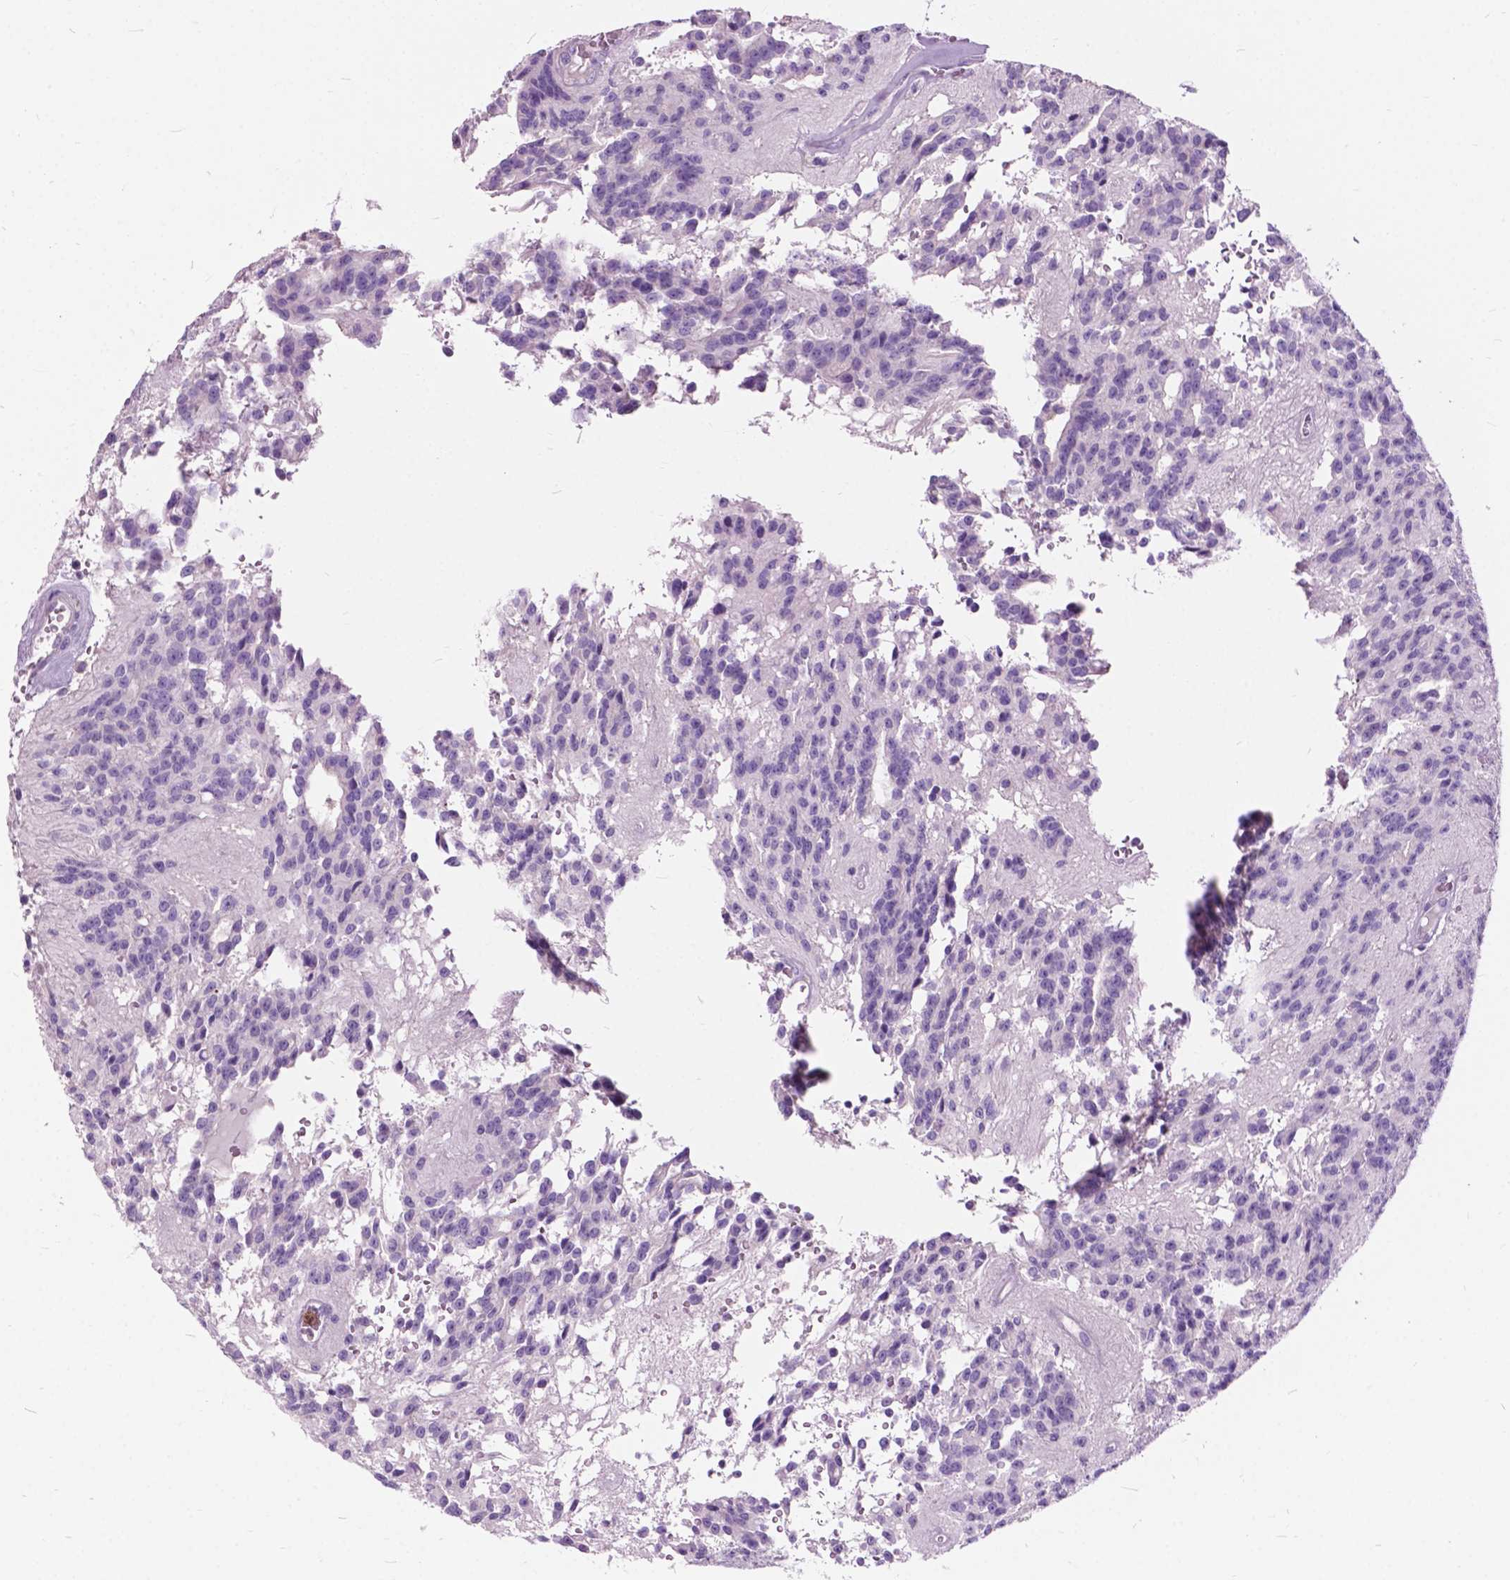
{"staining": {"intensity": "negative", "quantity": "none", "location": "none"}, "tissue": "glioma", "cell_type": "Tumor cells", "image_type": "cancer", "snomed": [{"axis": "morphology", "description": "Glioma, malignant, Low grade"}, {"axis": "topography", "description": "Brain"}], "caption": "Immunohistochemistry (IHC) micrograph of neoplastic tissue: glioma stained with DAB (3,3'-diaminobenzidine) demonstrates no significant protein expression in tumor cells.", "gene": "PRR35", "patient": {"sex": "male", "age": 31}}